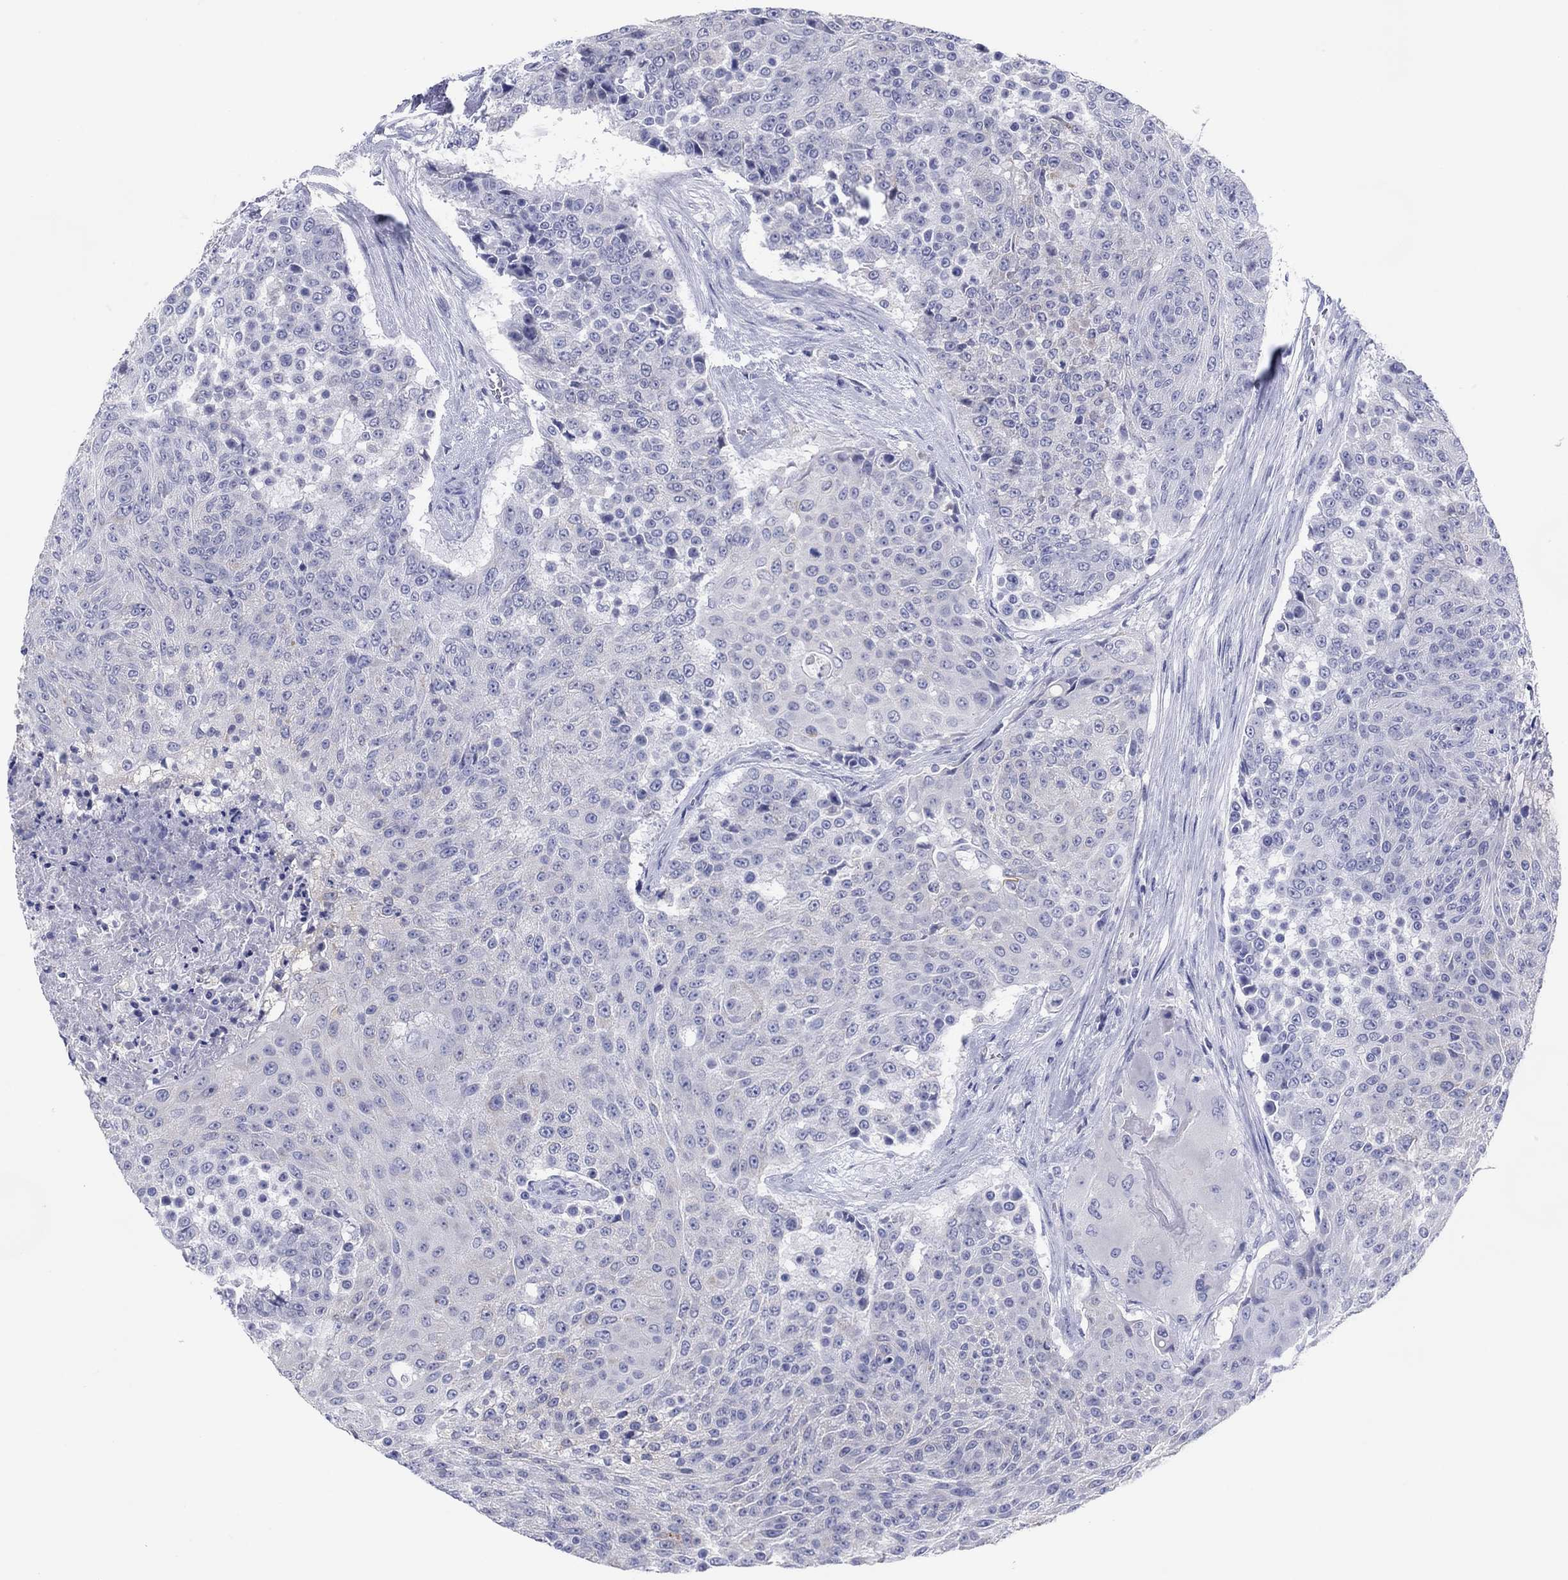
{"staining": {"intensity": "negative", "quantity": "none", "location": "none"}, "tissue": "urothelial cancer", "cell_type": "Tumor cells", "image_type": "cancer", "snomed": [{"axis": "morphology", "description": "Urothelial carcinoma, High grade"}, {"axis": "topography", "description": "Urinary bladder"}], "caption": "DAB immunohistochemical staining of human urothelial carcinoma (high-grade) reveals no significant expression in tumor cells.", "gene": "ERICH3", "patient": {"sex": "female", "age": 63}}